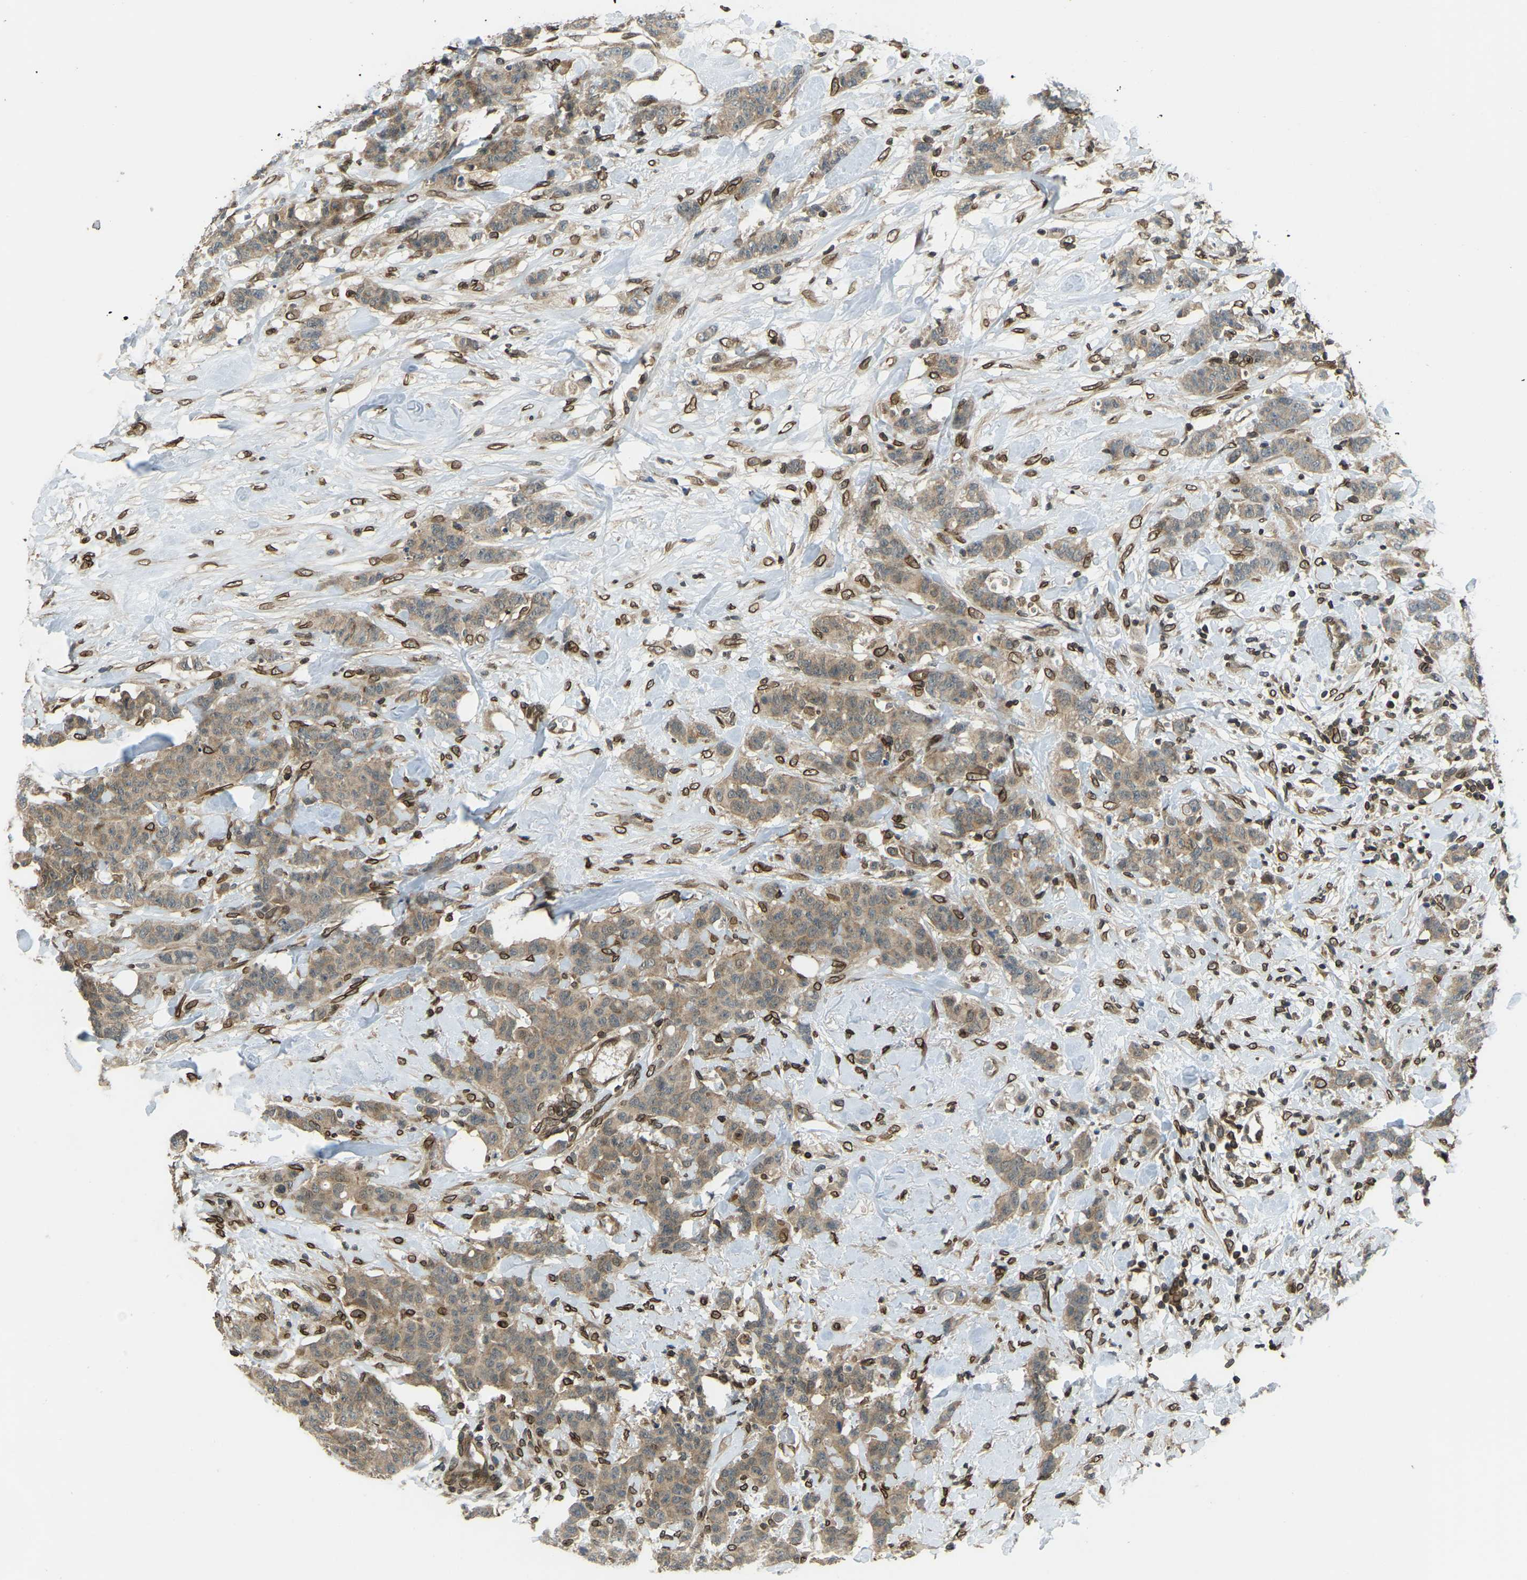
{"staining": {"intensity": "weak", "quantity": ">75%", "location": "cytoplasmic/membranous"}, "tissue": "breast cancer", "cell_type": "Tumor cells", "image_type": "cancer", "snomed": [{"axis": "morphology", "description": "Normal tissue, NOS"}, {"axis": "morphology", "description": "Duct carcinoma"}, {"axis": "topography", "description": "Breast"}], "caption": "Immunohistochemistry (DAB (3,3'-diaminobenzidine)) staining of human breast cancer reveals weak cytoplasmic/membranous protein staining in approximately >75% of tumor cells.", "gene": "SYNE1", "patient": {"sex": "female", "age": 40}}